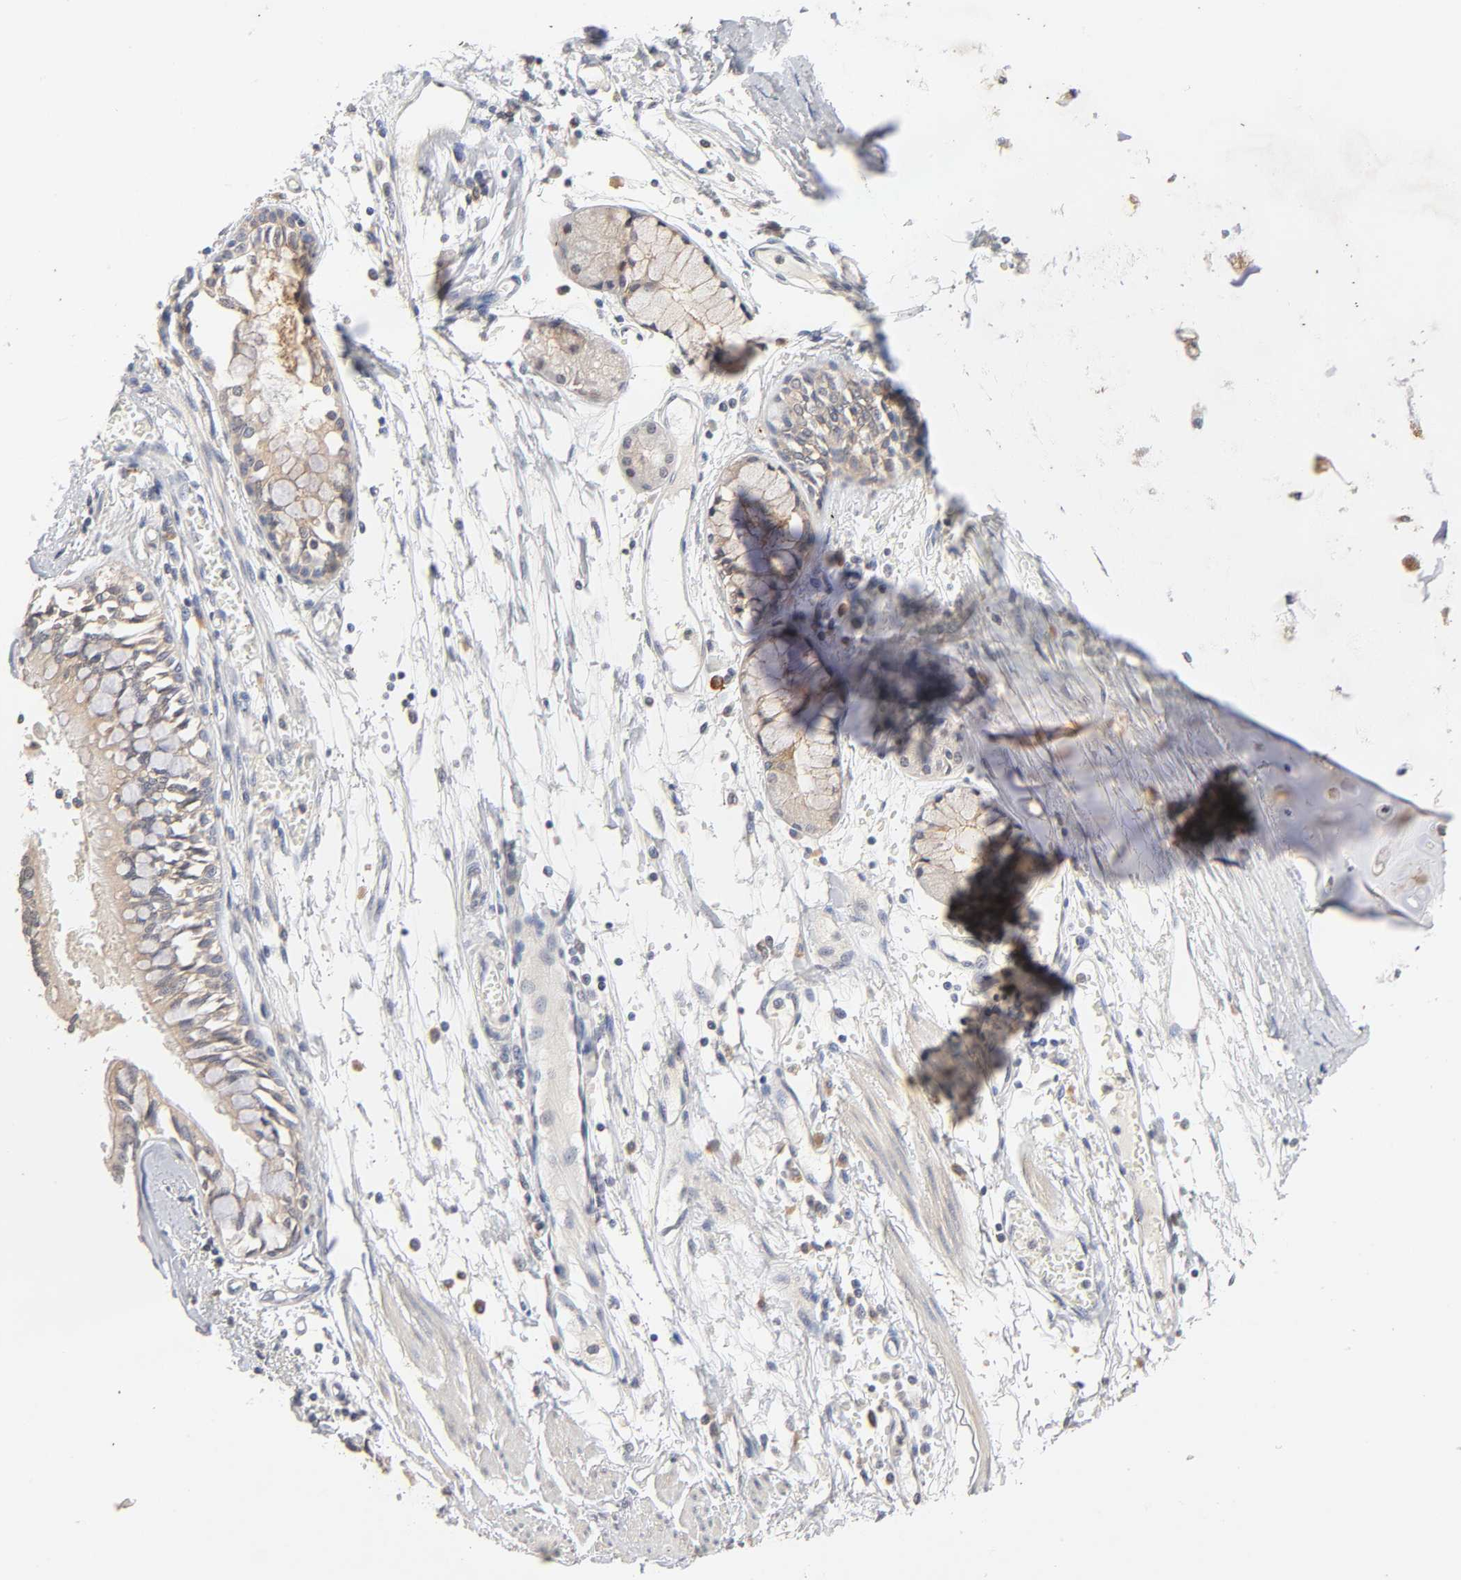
{"staining": {"intensity": "weak", "quantity": ">75%", "location": "cytoplasmic/membranous"}, "tissue": "bronchus", "cell_type": "Respiratory epithelial cells", "image_type": "normal", "snomed": [{"axis": "morphology", "description": "Normal tissue, NOS"}, {"axis": "topography", "description": "Bronchus"}, {"axis": "topography", "description": "Lung"}], "caption": "This histopathology image exhibits immunohistochemistry staining of normal bronchus, with low weak cytoplasmic/membranous positivity in approximately >75% of respiratory epithelial cells.", "gene": "CXADR", "patient": {"sex": "female", "age": 56}}